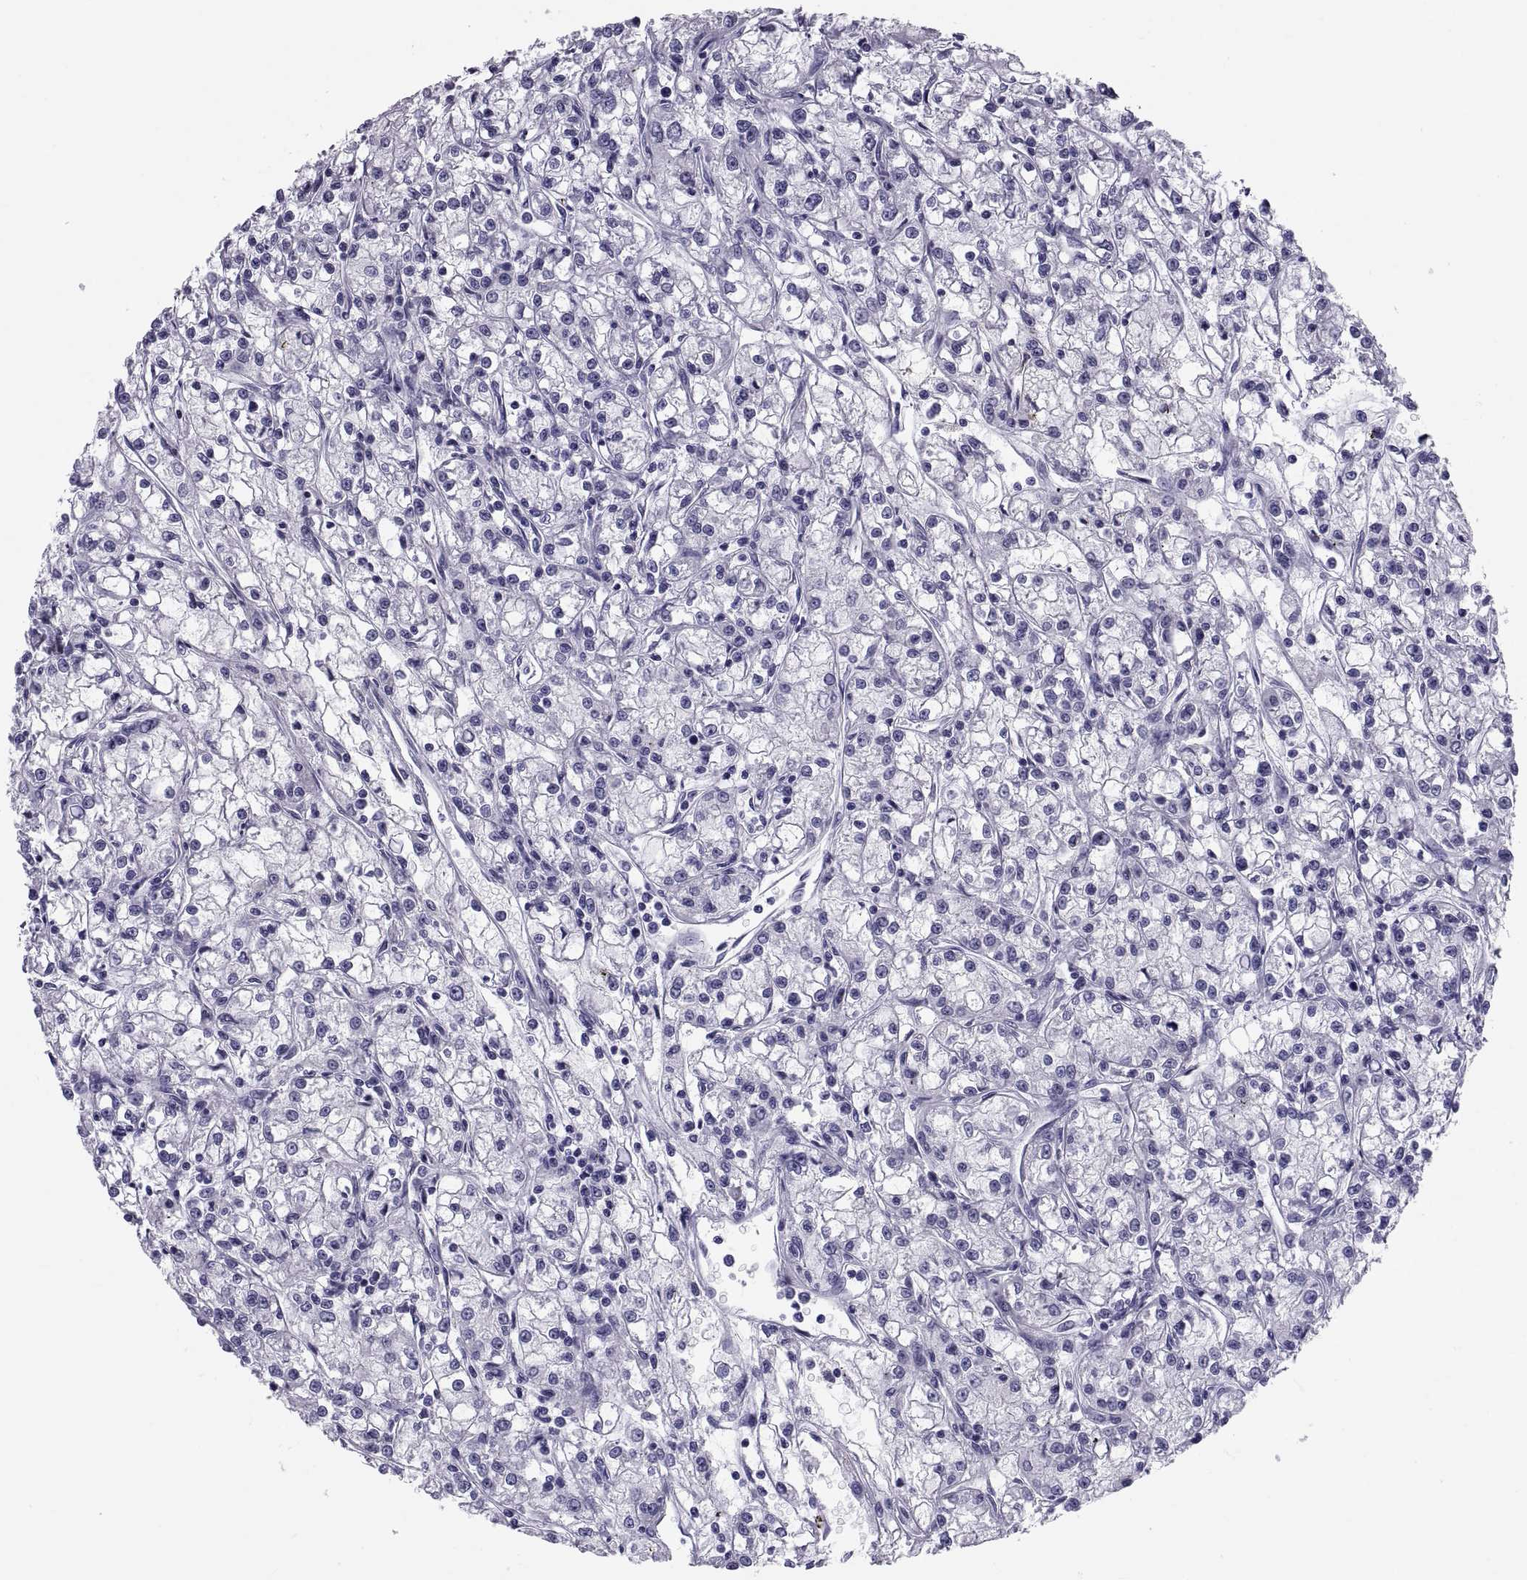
{"staining": {"intensity": "negative", "quantity": "none", "location": "none"}, "tissue": "renal cancer", "cell_type": "Tumor cells", "image_type": "cancer", "snomed": [{"axis": "morphology", "description": "Adenocarcinoma, NOS"}, {"axis": "topography", "description": "Kidney"}], "caption": "DAB (3,3'-diaminobenzidine) immunohistochemical staining of renal cancer displays no significant expression in tumor cells. The staining was performed using DAB (3,3'-diaminobenzidine) to visualize the protein expression in brown, while the nuclei were stained in blue with hematoxylin (Magnification: 20x).", "gene": "DEFB129", "patient": {"sex": "female", "age": 59}}